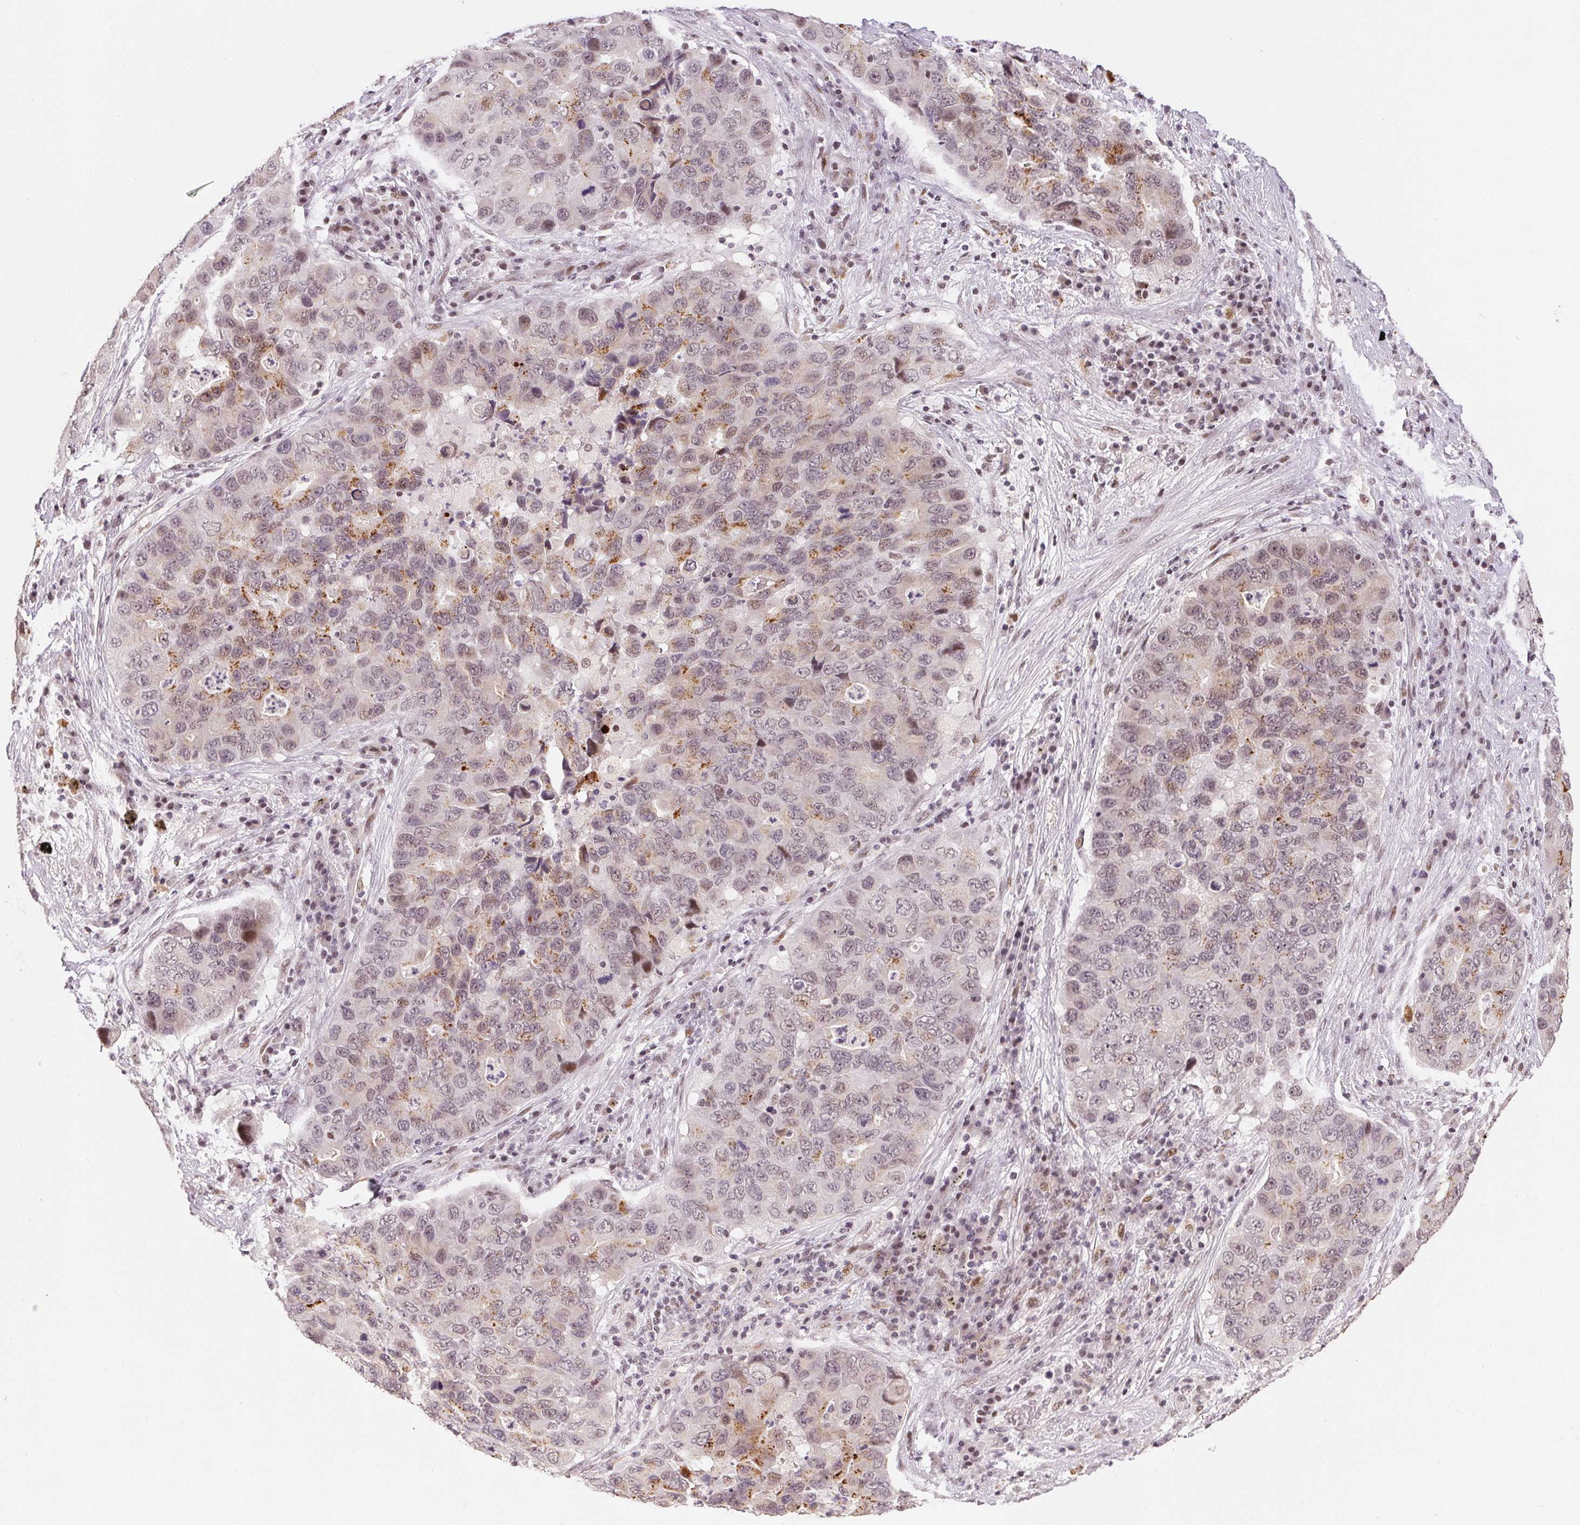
{"staining": {"intensity": "moderate", "quantity": "25%-75%", "location": "cytoplasmic/membranous,nuclear"}, "tissue": "lung cancer", "cell_type": "Tumor cells", "image_type": "cancer", "snomed": [{"axis": "morphology", "description": "Adenocarcinoma, NOS"}, {"axis": "morphology", "description": "Adenocarcinoma, metastatic, NOS"}, {"axis": "topography", "description": "Lymph node"}, {"axis": "topography", "description": "Lung"}], "caption": "Lung cancer (adenocarcinoma) was stained to show a protein in brown. There is medium levels of moderate cytoplasmic/membranous and nuclear positivity in about 25%-75% of tumor cells. The staining was performed using DAB, with brown indicating positive protein expression. Nuclei are stained blue with hematoxylin.", "gene": "KDM4D", "patient": {"sex": "female", "age": 54}}